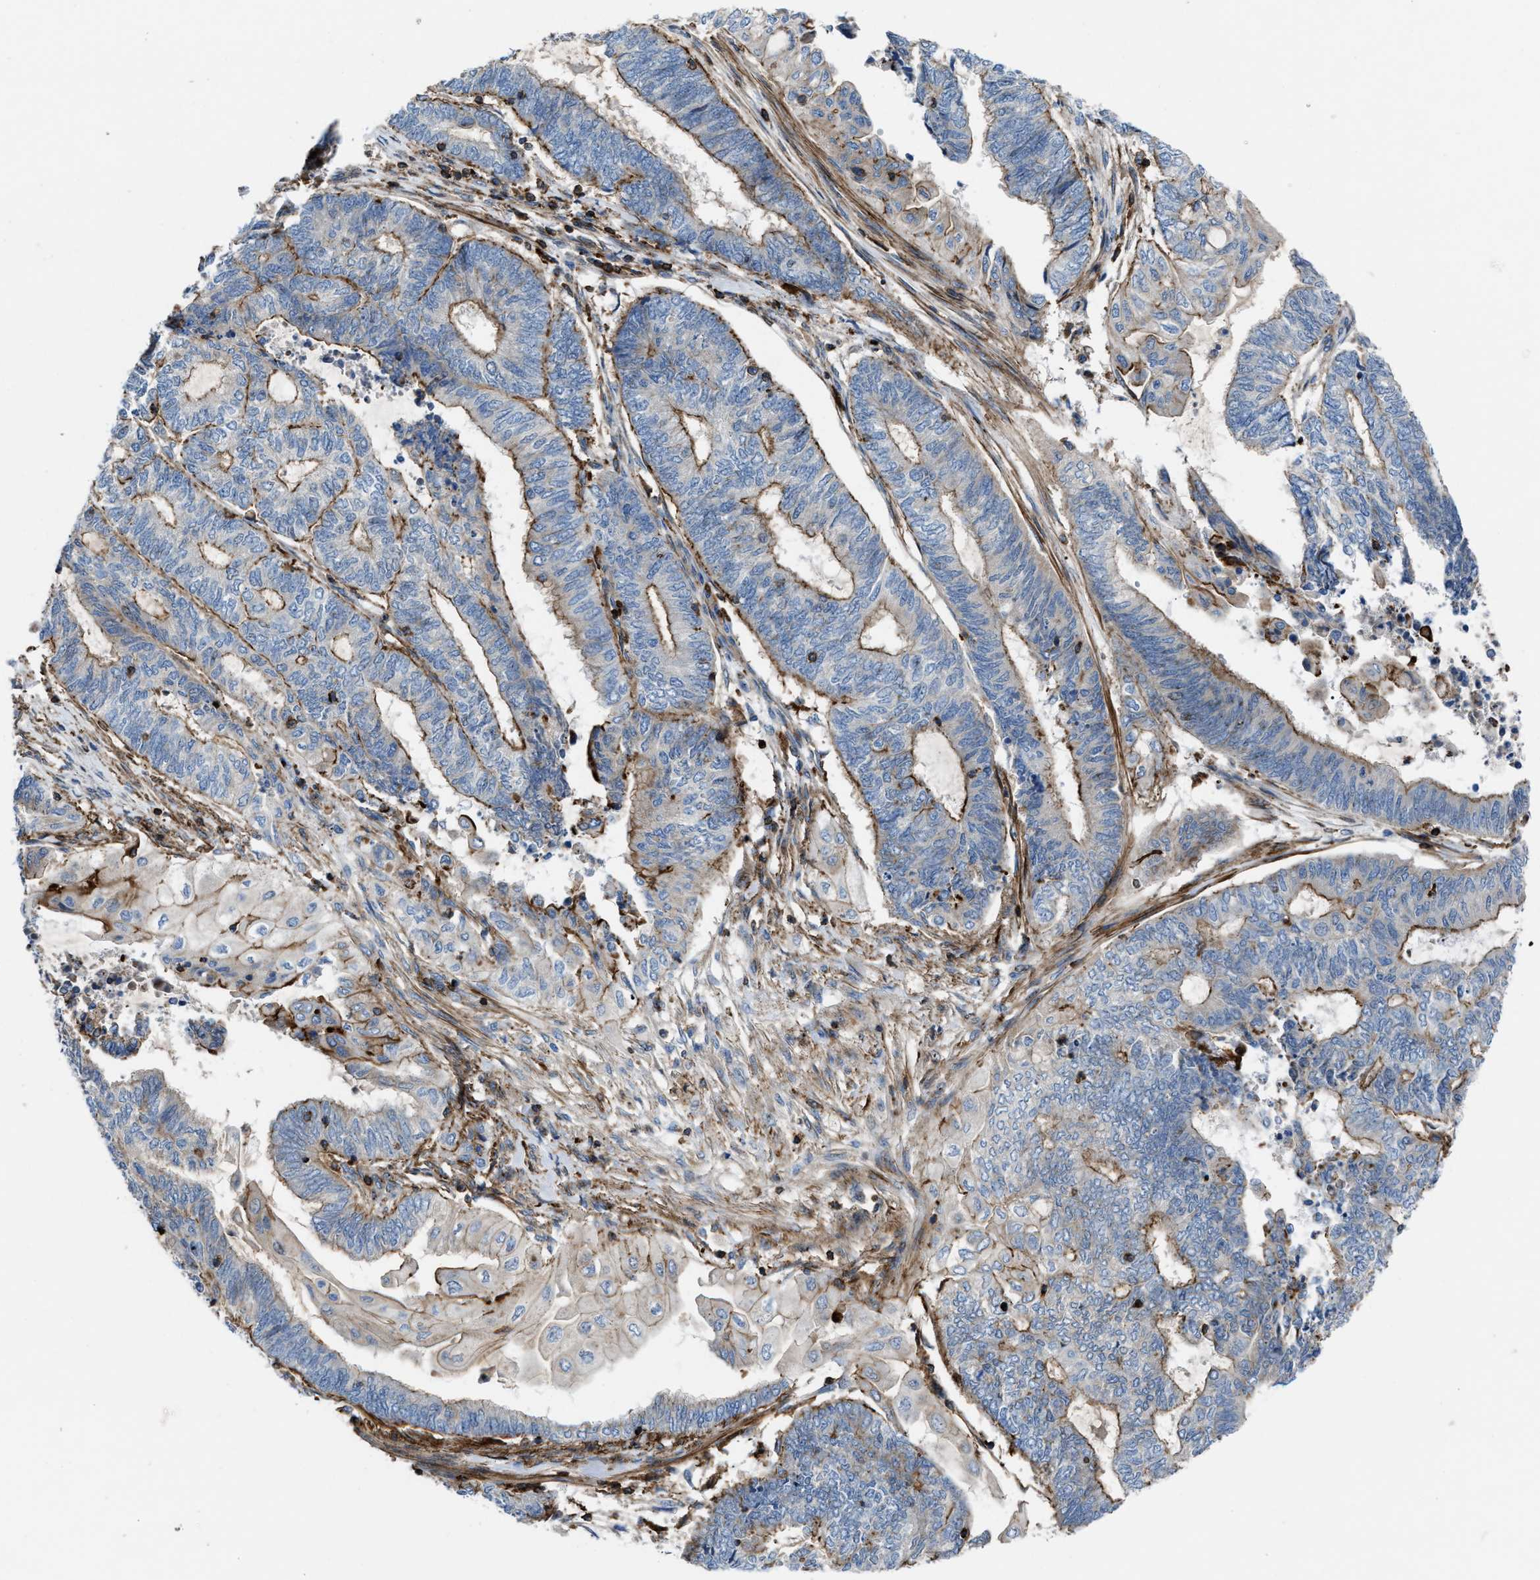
{"staining": {"intensity": "weak", "quantity": ">75%", "location": "cytoplasmic/membranous"}, "tissue": "endometrial cancer", "cell_type": "Tumor cells", "image_type": "cancer", "snomed": [{"axis": "morphology", "description": "Adenocarcinoma, NOS"}, {"axis": "topography", "description": "Uterus"}, {"axis": "topography", "description": "Endometrium"}], "caption": "High-magnification brightfield microscopy of endometrial adenocarcinoma stained with DAB (3,3'-diaminobenzidine) (brown) and counterstained with hematoxylin (blue). tumor cells exhibit weak cytoplasmic/membranous expression is appreciated in approximately>75% of cells.", "gene": "AGPAT2", "patient": {"sex": "female", "age": 70}}